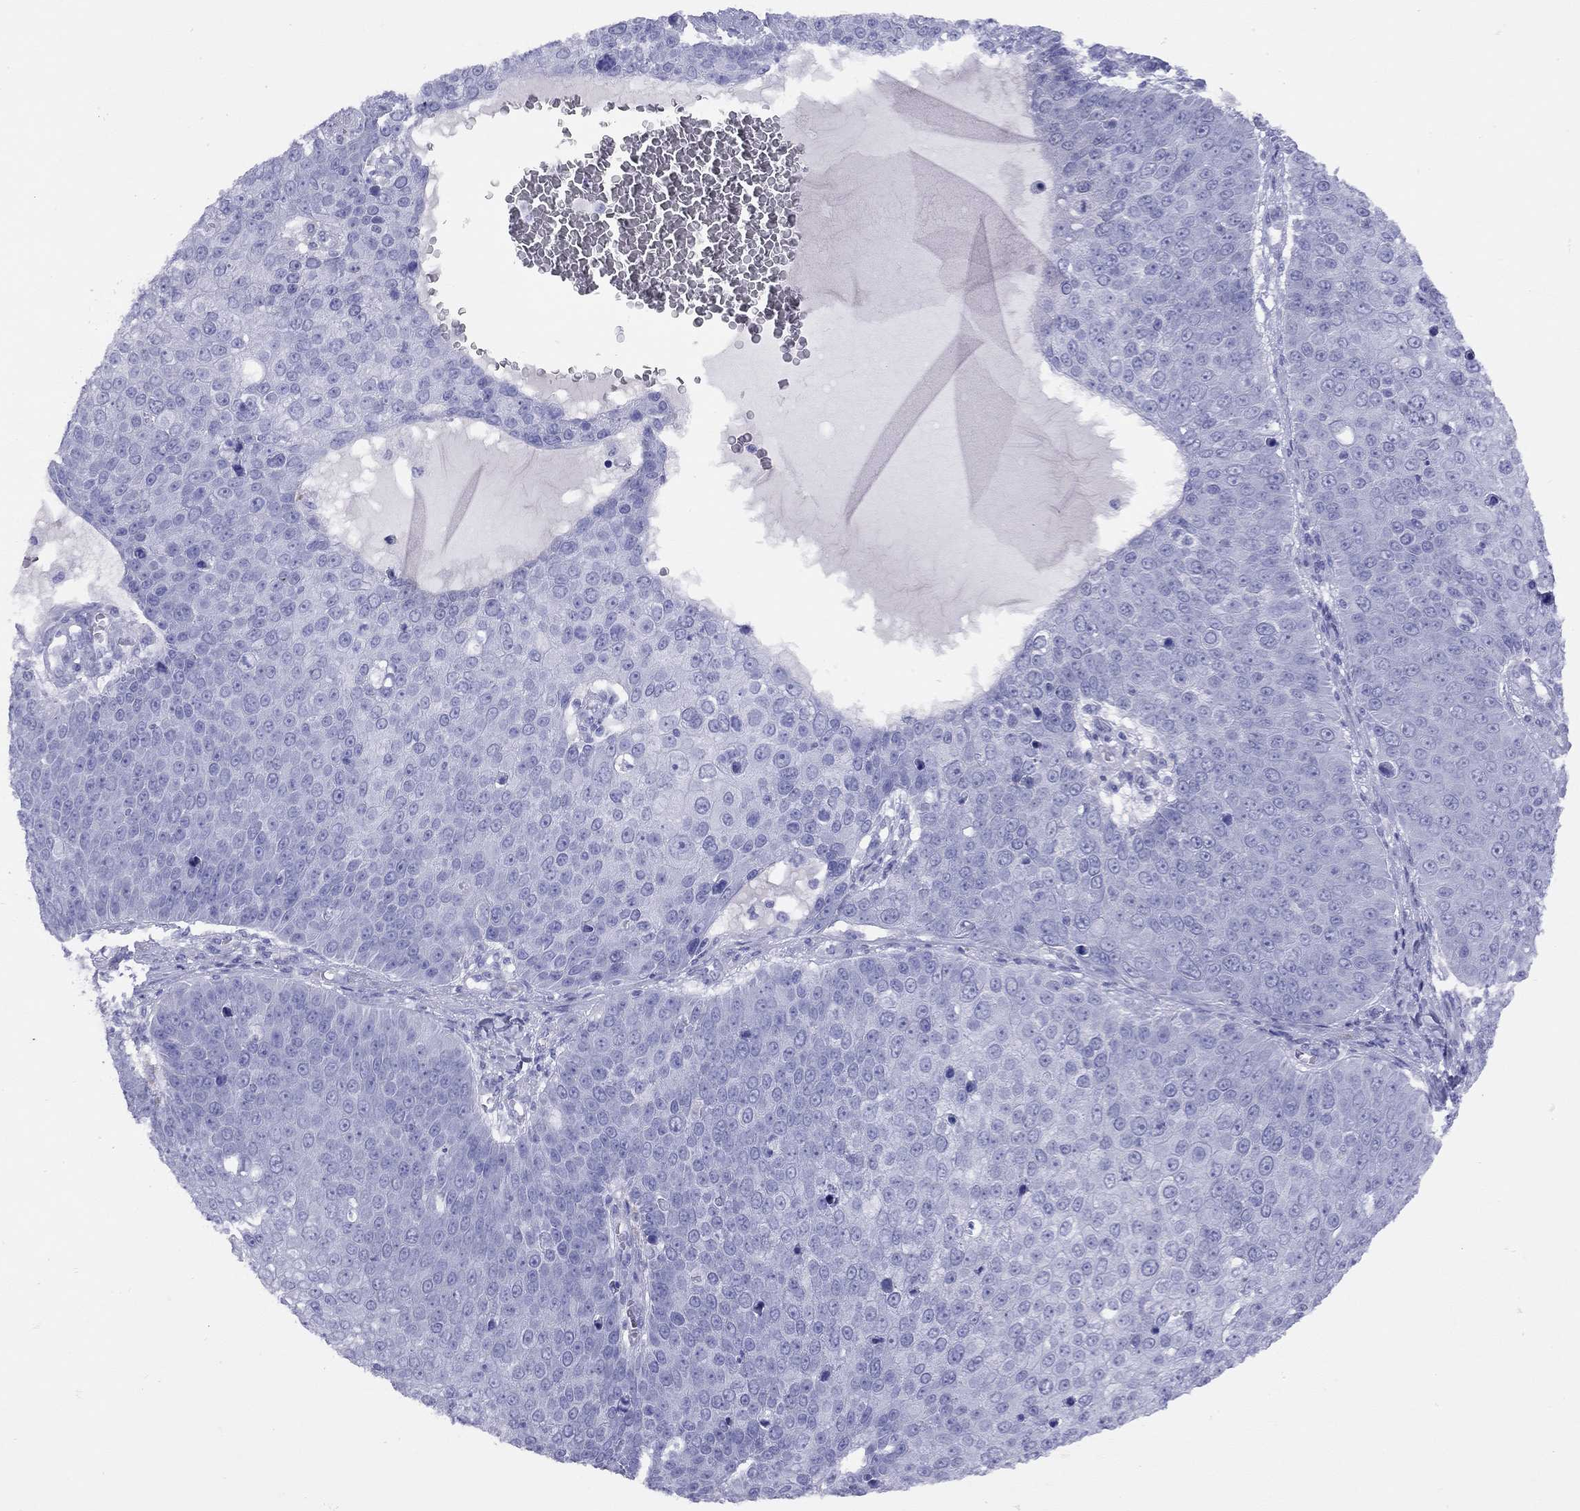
{"staining": {"intensity": "negative", "quantity": "none", "location": "none"}, "tissue": "skin cancer", "cell_type": "Tumor cells", "image_type": "cancer", "snomed": [{"axis": "morphology", "description": "Squamous cell carcinoma, NOS"}, {"axis": "topography", "description": "Skin"}], "caption": "Tumor cells show no significant protein staining in squamous cell carcinoma (skin).", "gene": "GRIA2", "patient": {"sex": "male", "age": 71}}